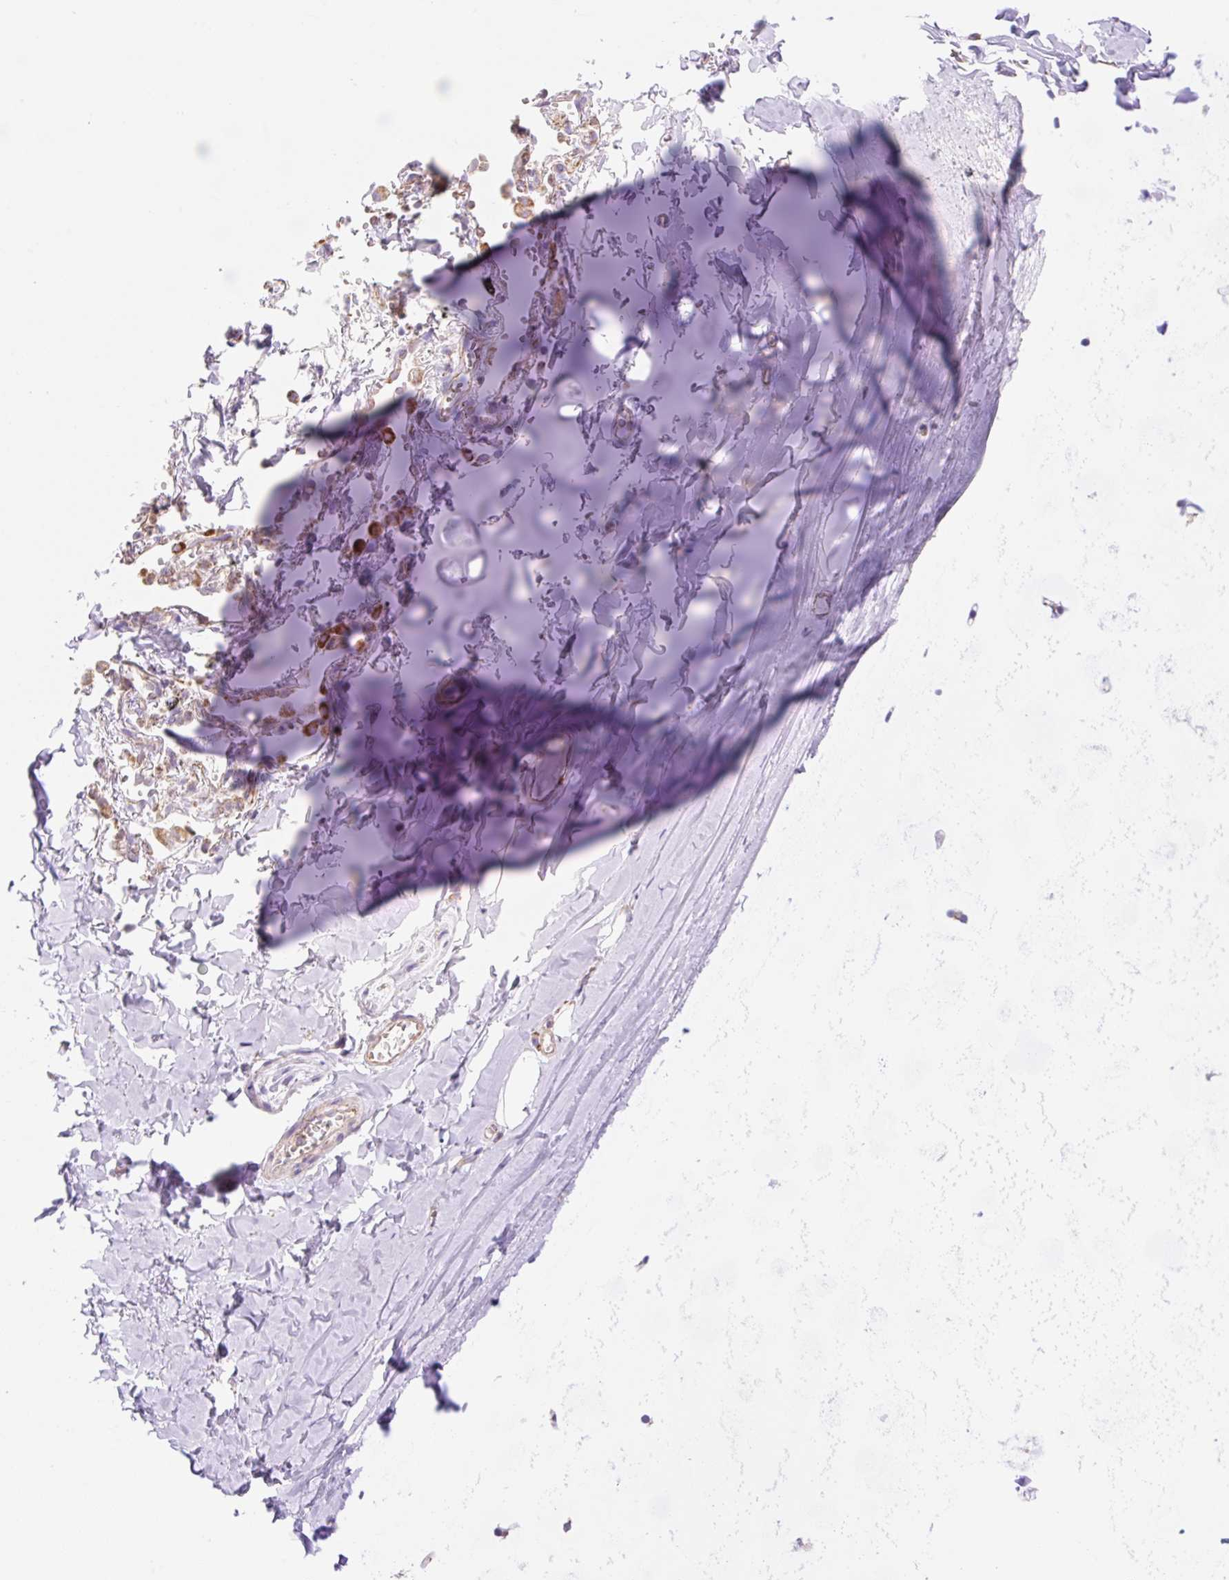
{"staining": {"intensity": "negative", "quantity": "none", "location": "none"}, "tissue": "soft tissue", "cell_type": "Chondrocytes", "image_type": "normal", "snomed": [{"axis": "morphology", "description": "Normal tissue, NOS"}, {"axis": "topography", "description": "Cartilage tissue"}, {"axis": "topography", "description": "Bronchus"}, {"axis": "topography", "description": "Peripheral nerve tissue"}], "caption": "Micrograph shows no protein expression in chondrocytes of unremarkable soft tissue. Nuclei are stained in blue.", "gene": "ESAM", "patient": {"sex": "female", "age": 59}}